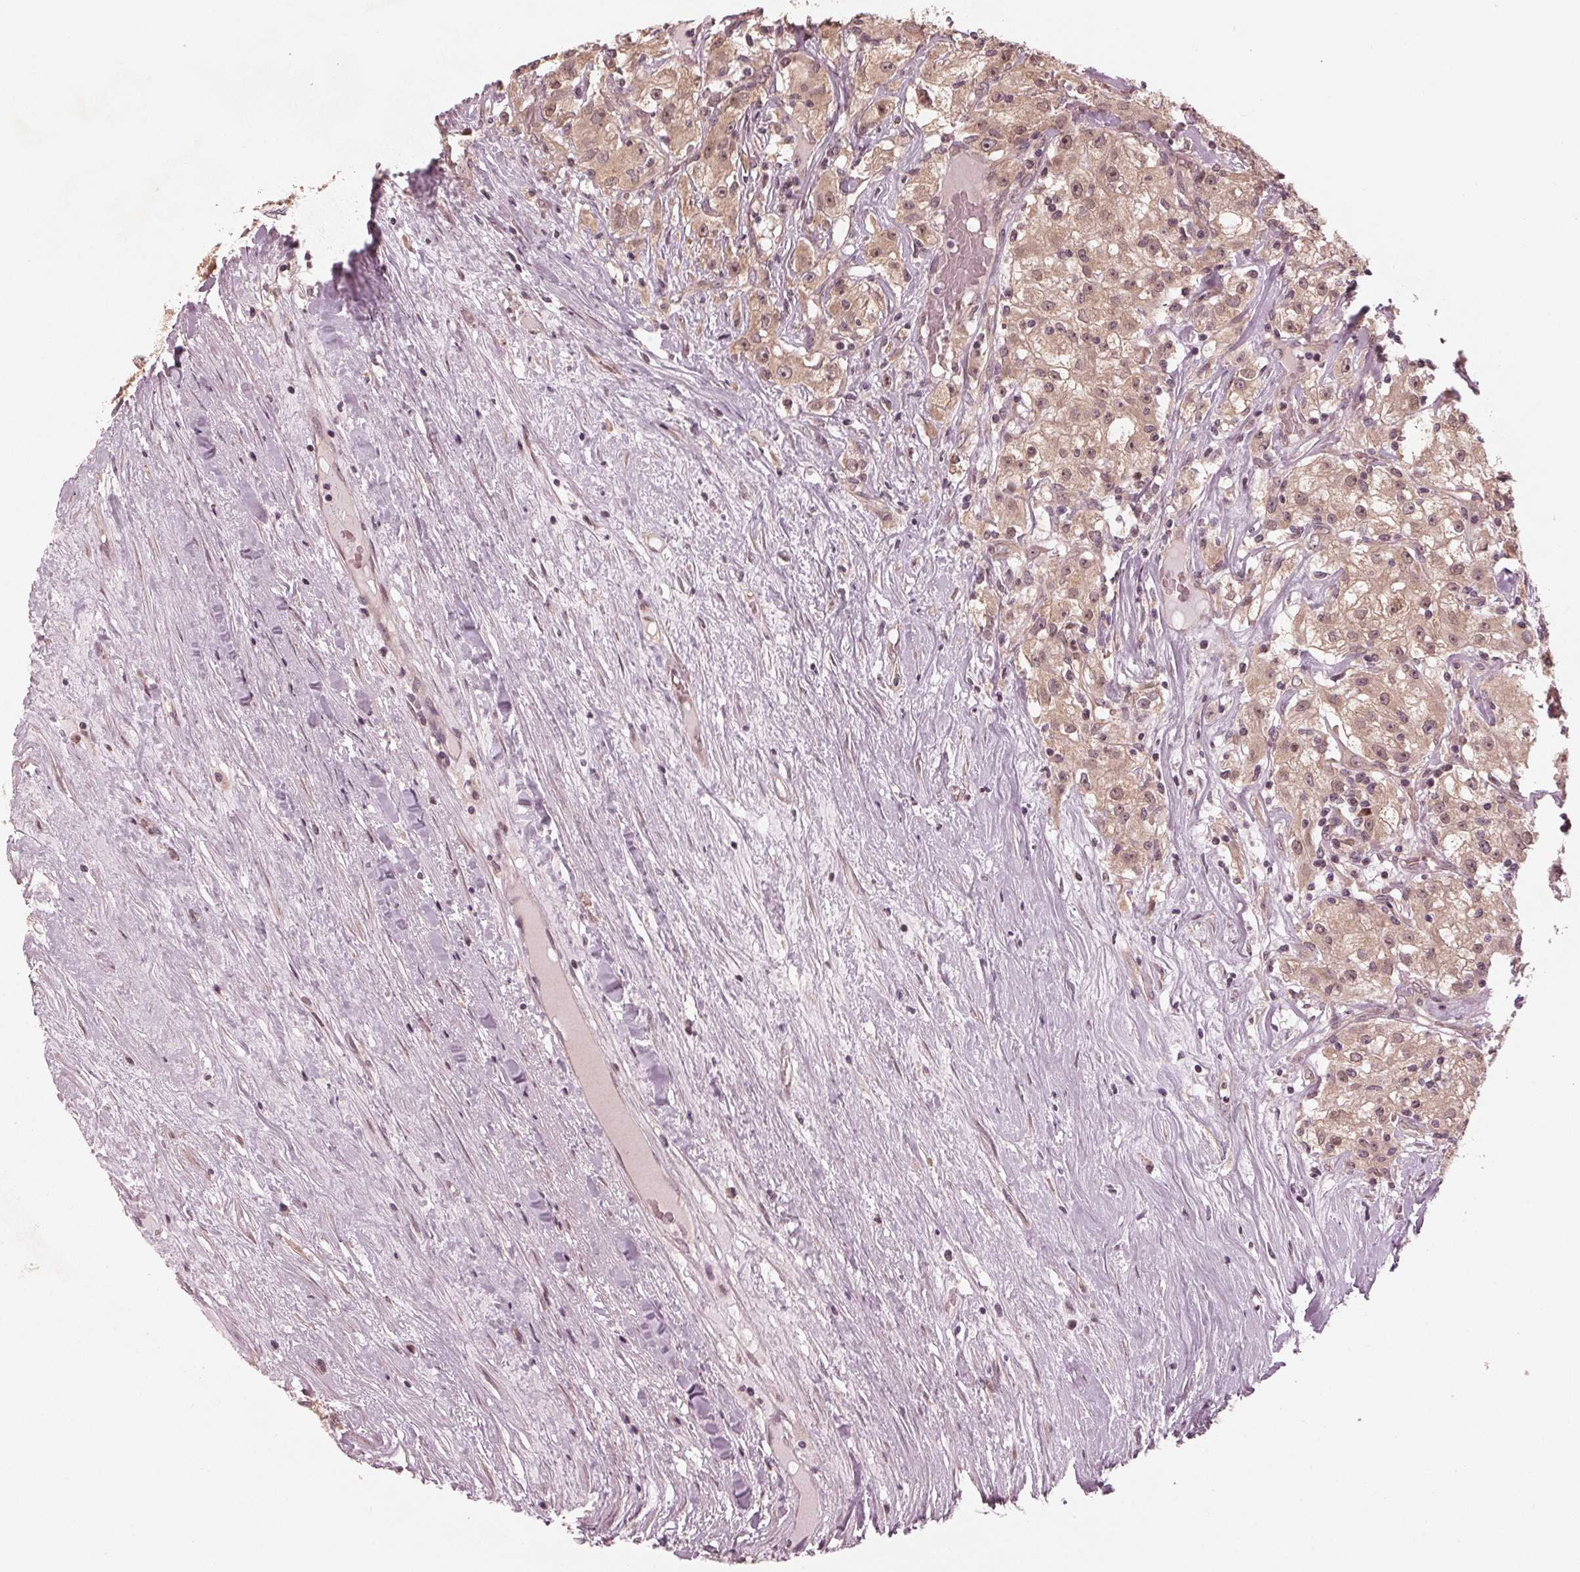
{"staining": {"intensity": "weak", "quantity": "25%-75%", "location": "cytoplasmic/membranous,nuclear"}, "tissue": "renal cancer", "cell_type": "Tumor cells", "image_type": "cancer", "snomed": [{"axis": "morphology", "description": "Adenocarcinoma, NOS"}, {"axis": "topography", "description": "Kidney"}], "caption": "The histopathology image reveals immunohistochemical staining of renal cancer. There is weak cytoplasmic/membranous and nuclear positivity is appreciated in approximately 25%-75% of tumor cells.", "gene": "ZNF471", "patient": {"sex": "female", "age": 67}}